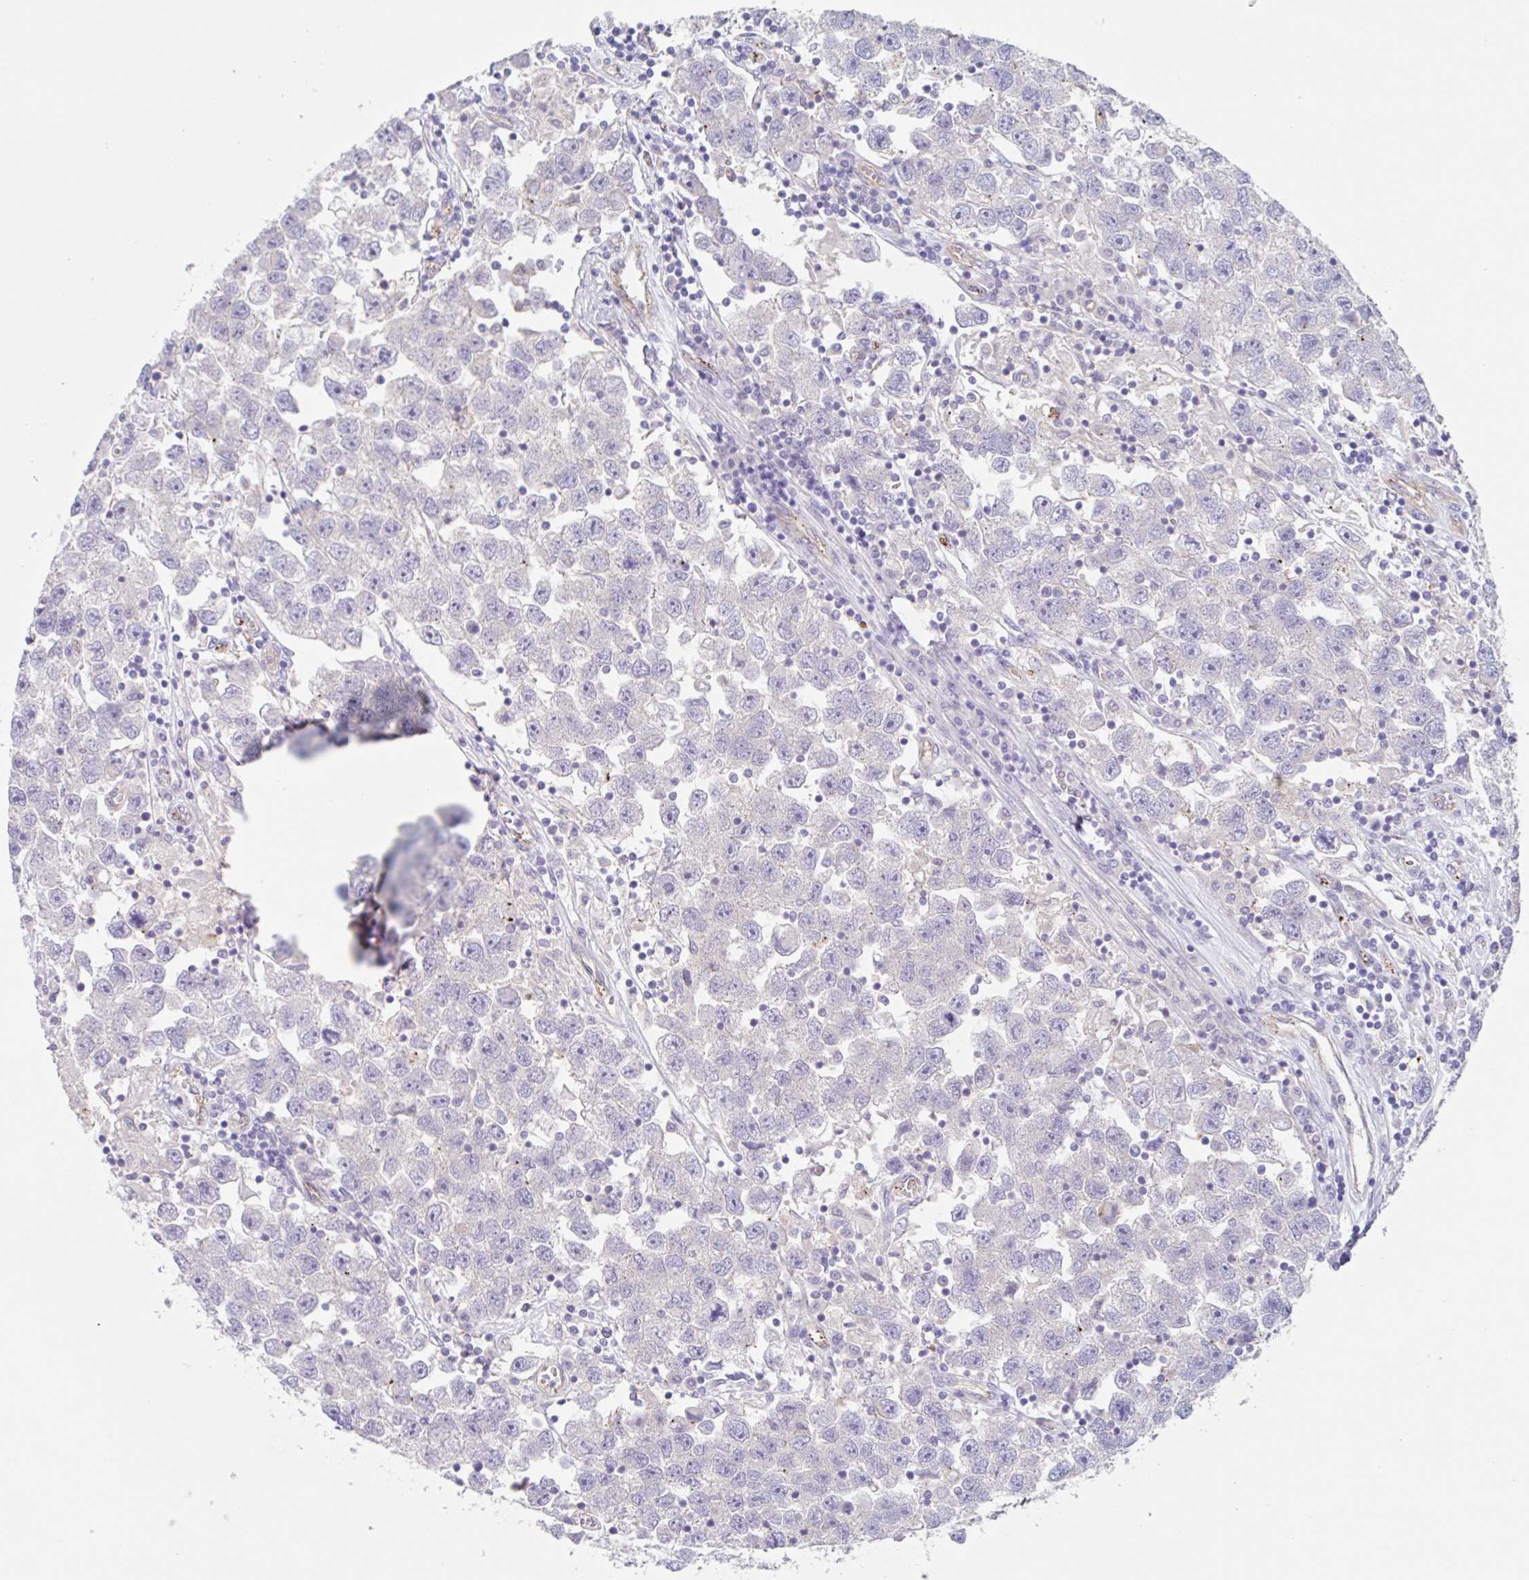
{"staining": {"intensity": "negative", "quantity": "none", "location": "none"}, "tissue": "testis cancer", "cell_type": "Tumor cells", "image_type": "cancer", "snomed": [{"axis": "morphology", "description": "Seminoma, NOS"}, {"axis": "topography", "description": "Testis"}], "caption": "Human testis cancer stained for a protein using immunohistochemistry exhibits no expression in tumor cells.", "gene": "EHD4", "patient": {"sex": "male", "age": 26}}